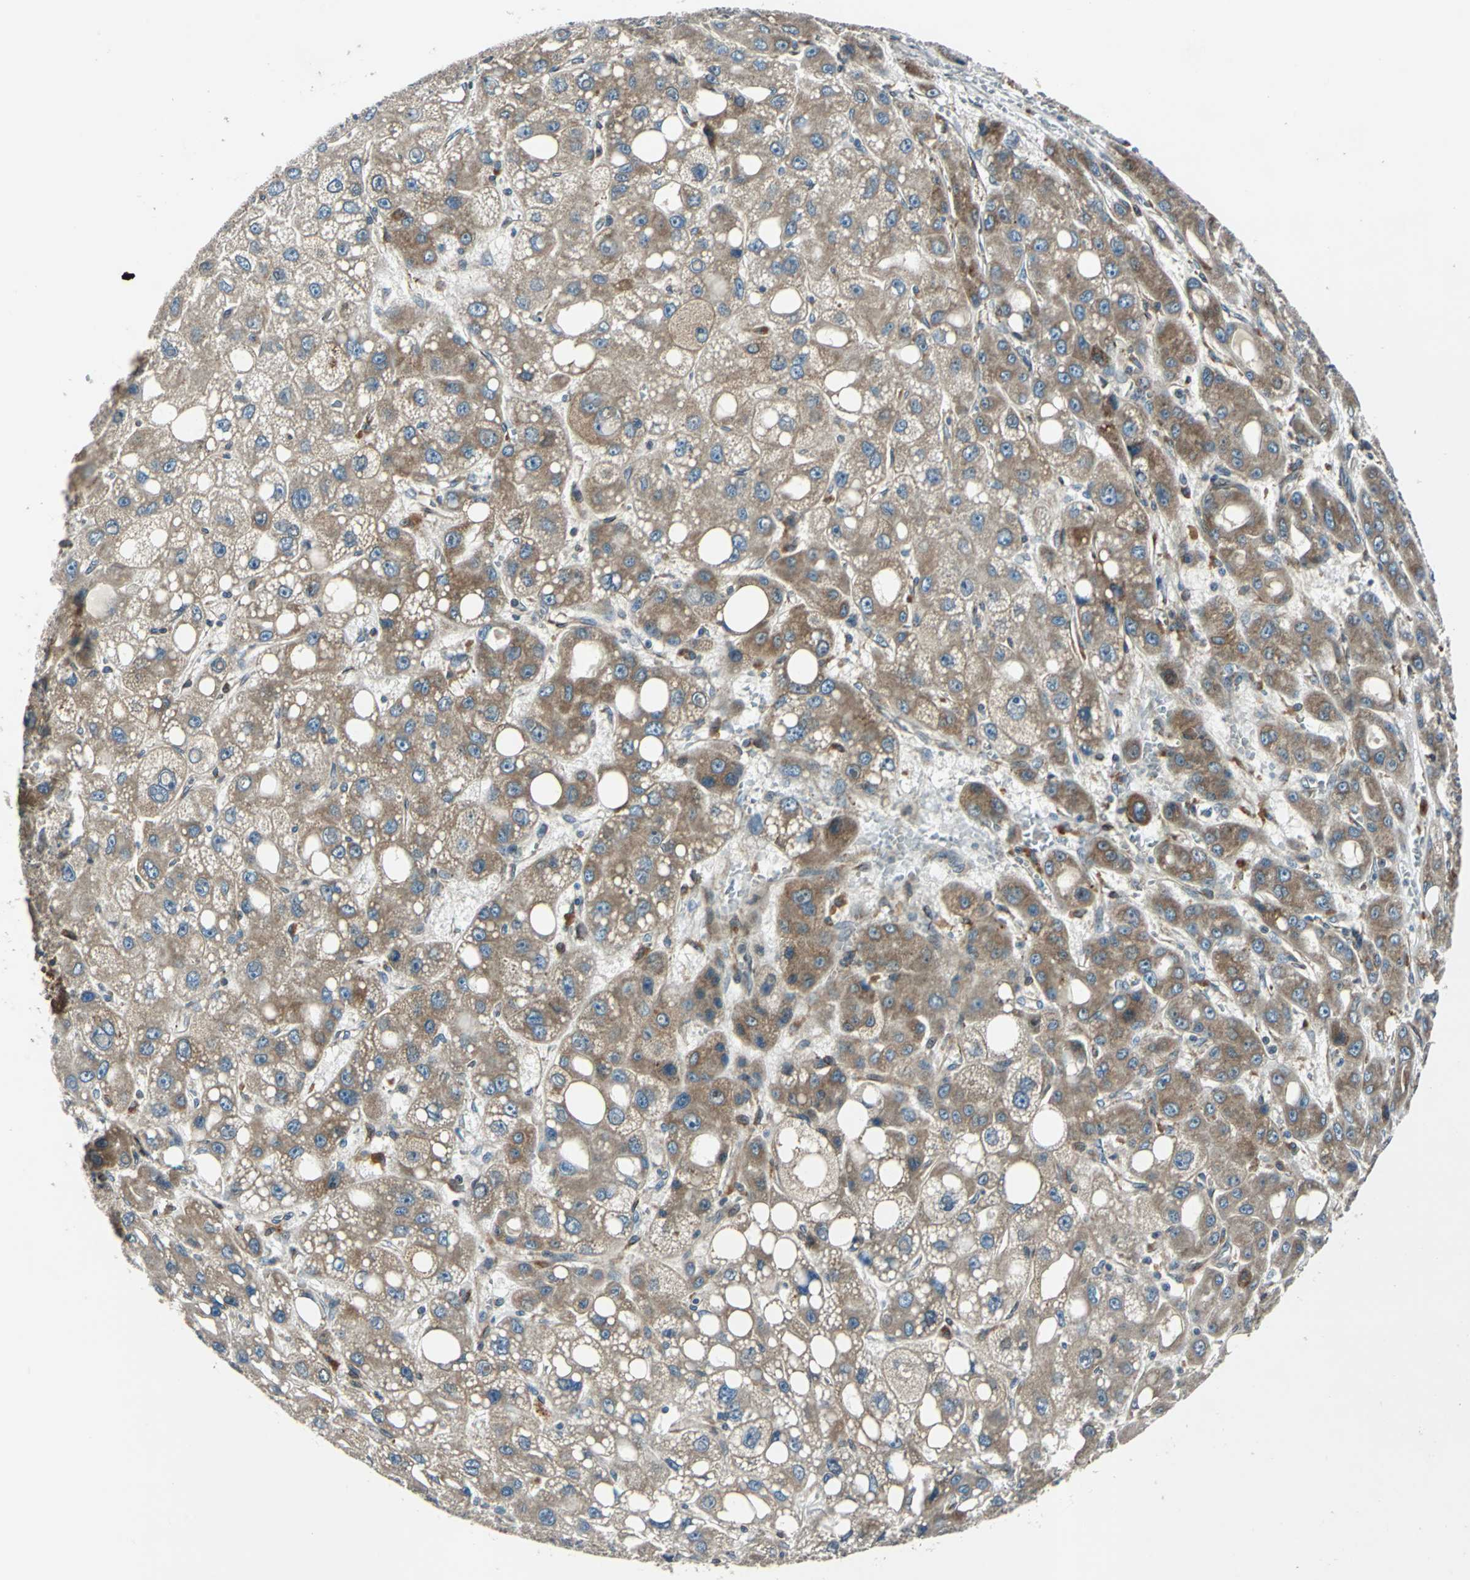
{"staining": {"intensity": "moderate", "quantity": ">75%", "location": "cytoplasmic/membranous"}, "tissue": "liver cancer", "cell_type": "Tumor cells", "image_type": "cancer", "snomed": [{"axis": "morphology", "description": "Carcinoma, Hepatocellular, NOS"}, {"axis": "topography", "description": "Liver"}], "caption": "Human liver cancer (hepatocellular carcinoma) stained with a brown dye demonstrates moderate cytoplasmic/membranous positive staining in about >75% of tumor cells.", "gene": "HTATIP2", "patient": {"sex": "male", "age": 55}}